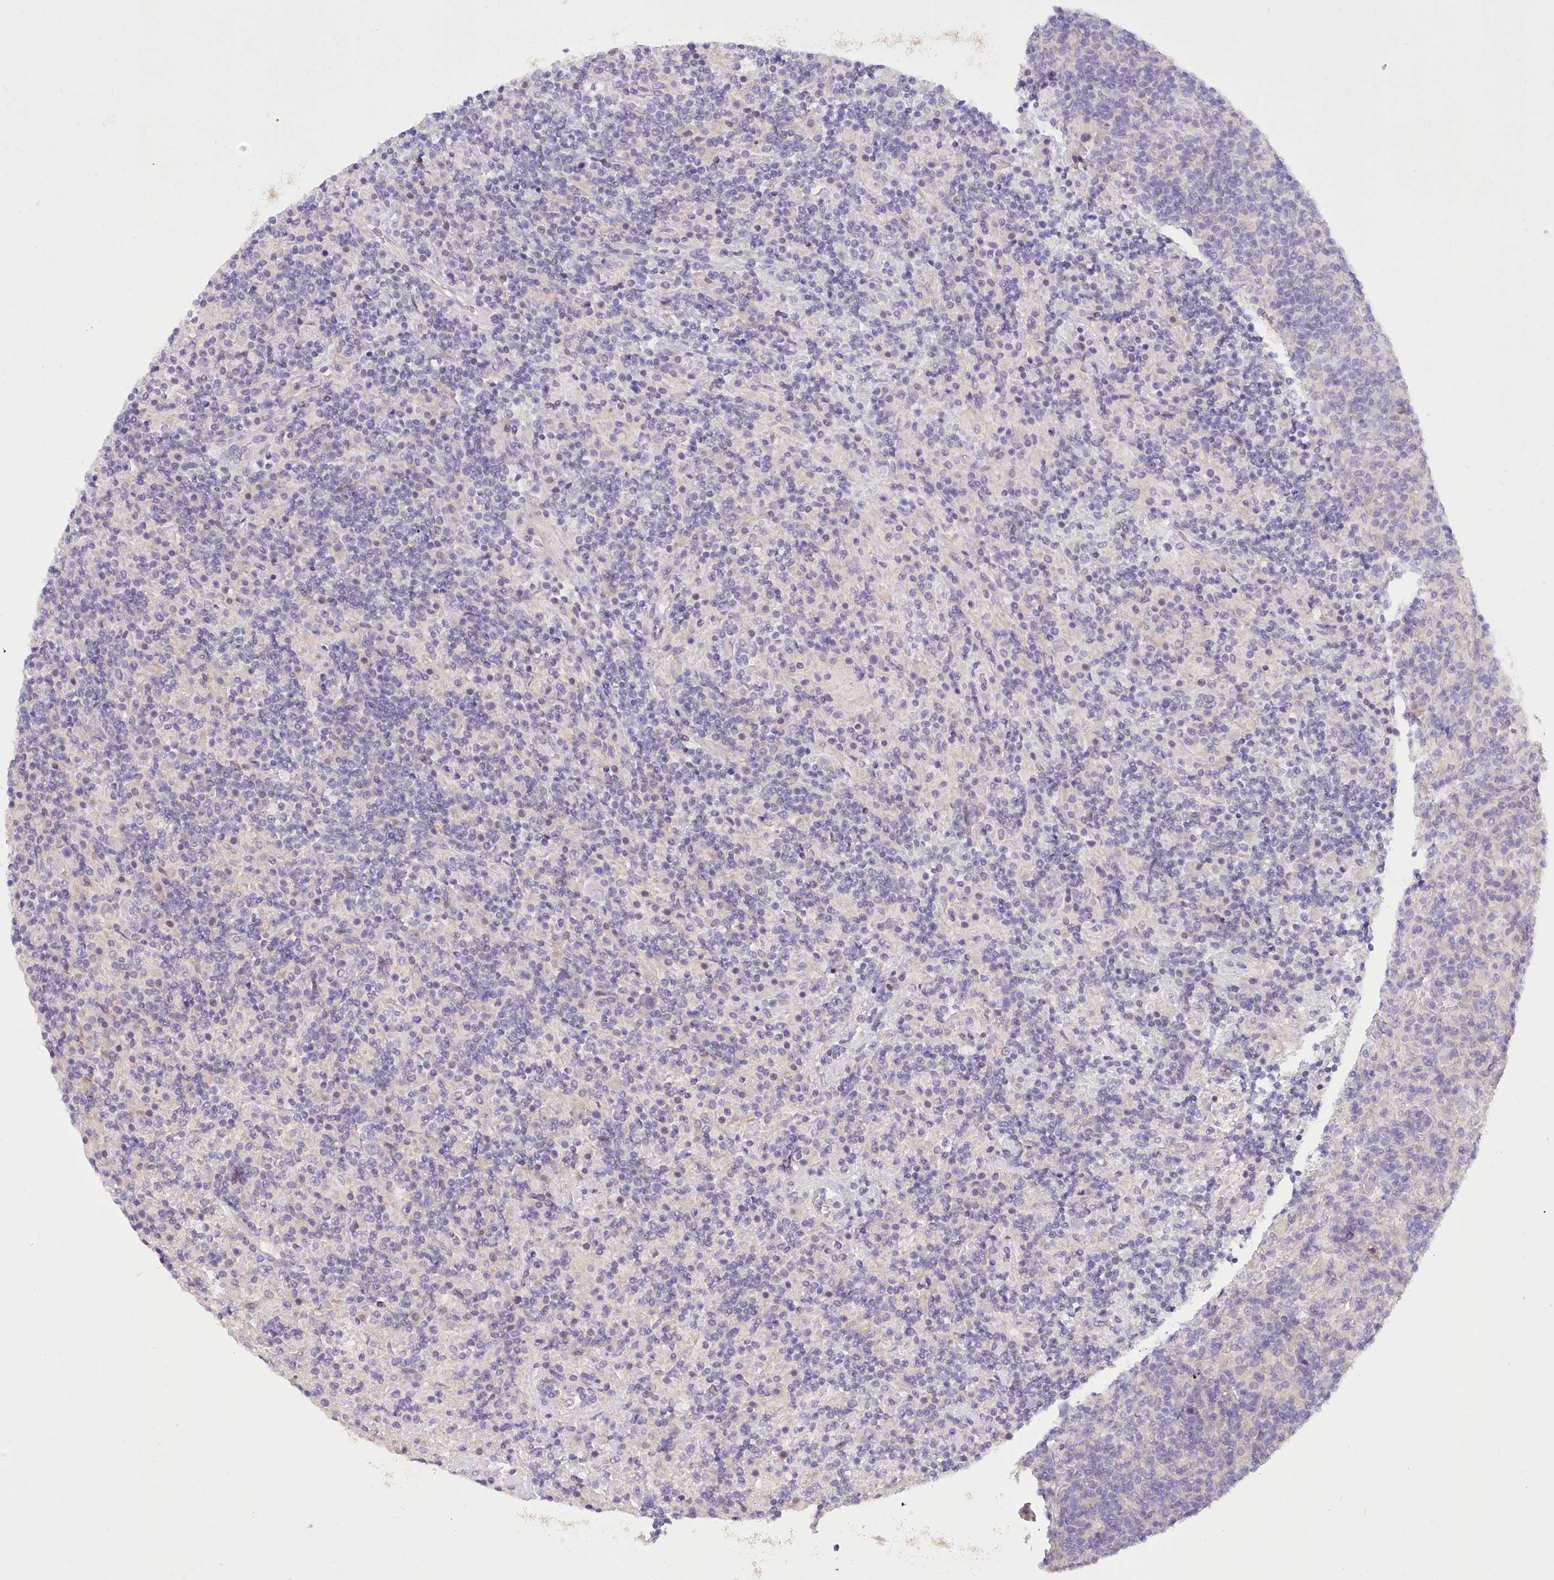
{"staining": {"intensity": "negative", "quantity": "none", "location": "none"}, "tissue": "lymphoma", "cell_type": "Tumor cells", "image_type": "cancer", "snomed": [{"axis": "morphology", "description": "Hodgkin's disease, NOS"}, {"axis": "topography", "description": "Lymph node"}], "caption": "This is a photomicrograph of immunohistochemistry staining of lymphoma, which shows no positivity in tumor cells.", "gene": "DCUN1D1", "patient": {"sex": "male", "age": 70}}